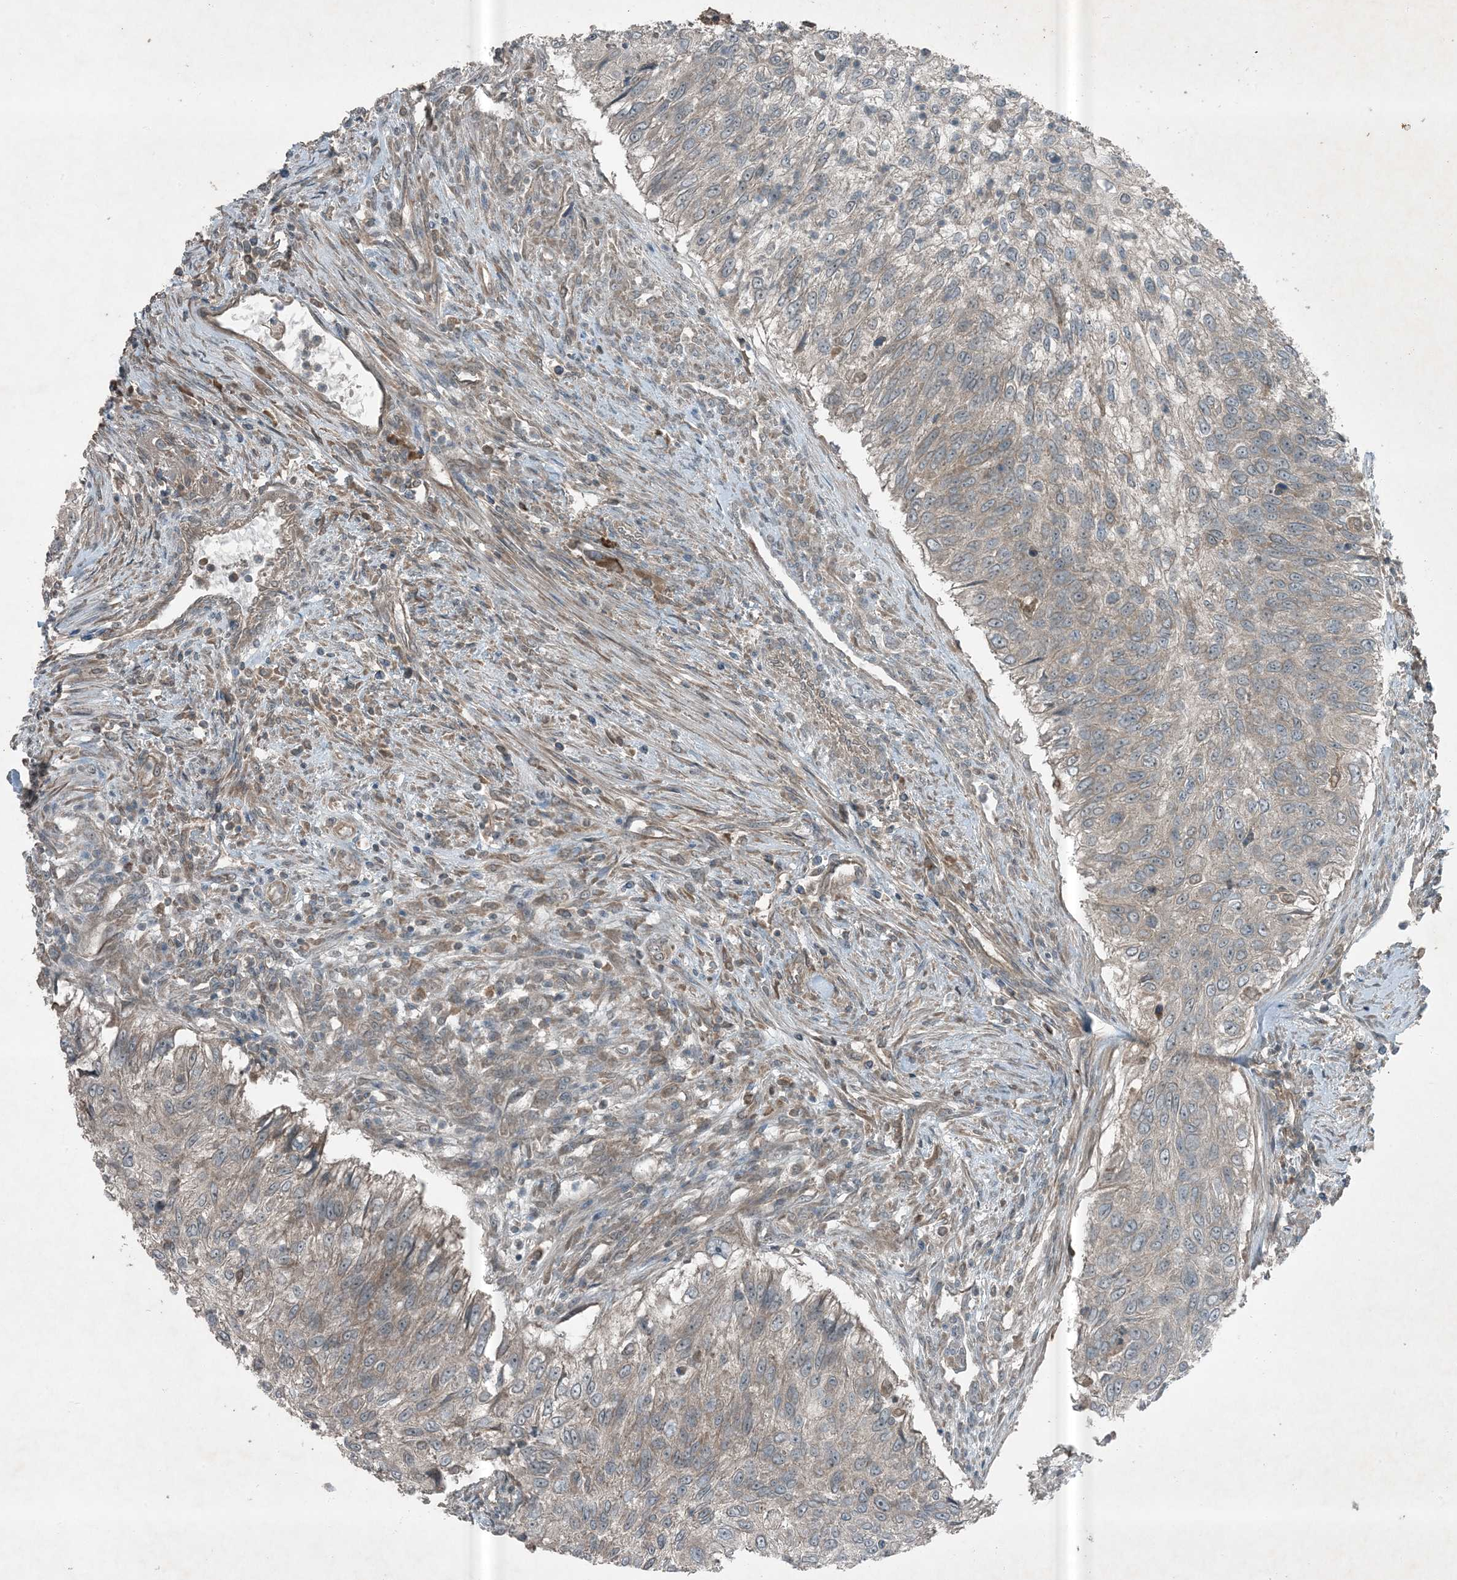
{"staining": {"intensity": "negative", "quantity": "none", "location": "none"}, "tissue": "urothelial cancer", "cell_type": "Tumor cells", "image_type": "cancer", "snomed": [{"axis": "morphology", "description": "Urothelial carcinoma, High grade"}, {"axis": "topography", "description": "Urinary bladder"}], "caption": "The micrograph displays no staining of tumor cells in urothelial cancer.", "gene": "MDN1", "patient": {"sex": "female", "age": 60}}